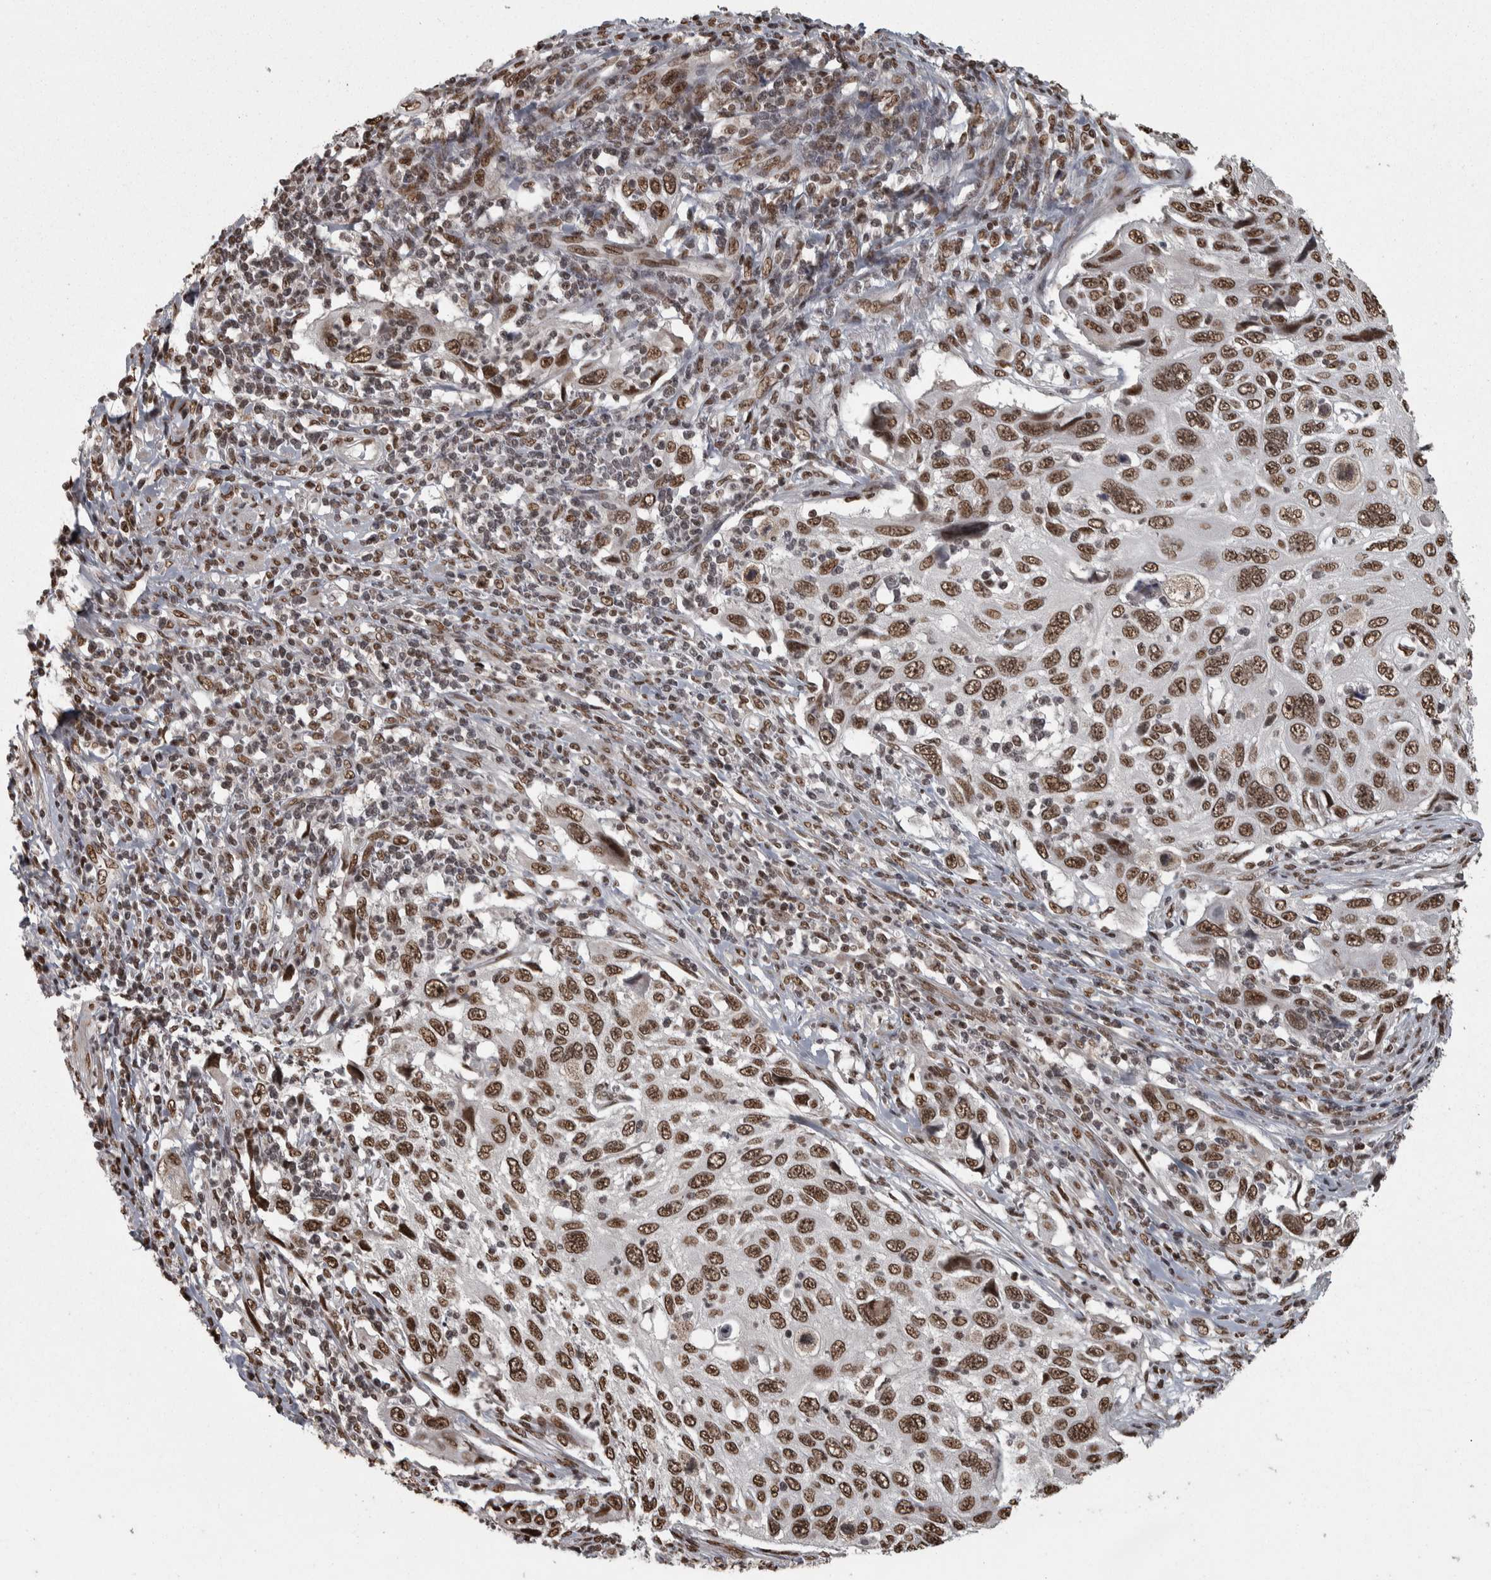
{"staining": {"intensity": "strong", "quantity": ">75%", "location": "nuclear"}, "tissue": "cervical cancer", "cell_type": "Tumor cells", "image_type": "cancer", "snomed": [{"axis": "morphology", "description": "Squamous cell carcinoma, NOS"}, {"axis": "topography", "description": "Cervix"}], "caption": "Strong nuclear positivity for a protein is present in about >75% of tumor cells of cervical cancer (squamous cell carcinoma) using immunohistochemistry.", "gene": "ZFHX4", "patient": {"sex": "female", "age": 70}}